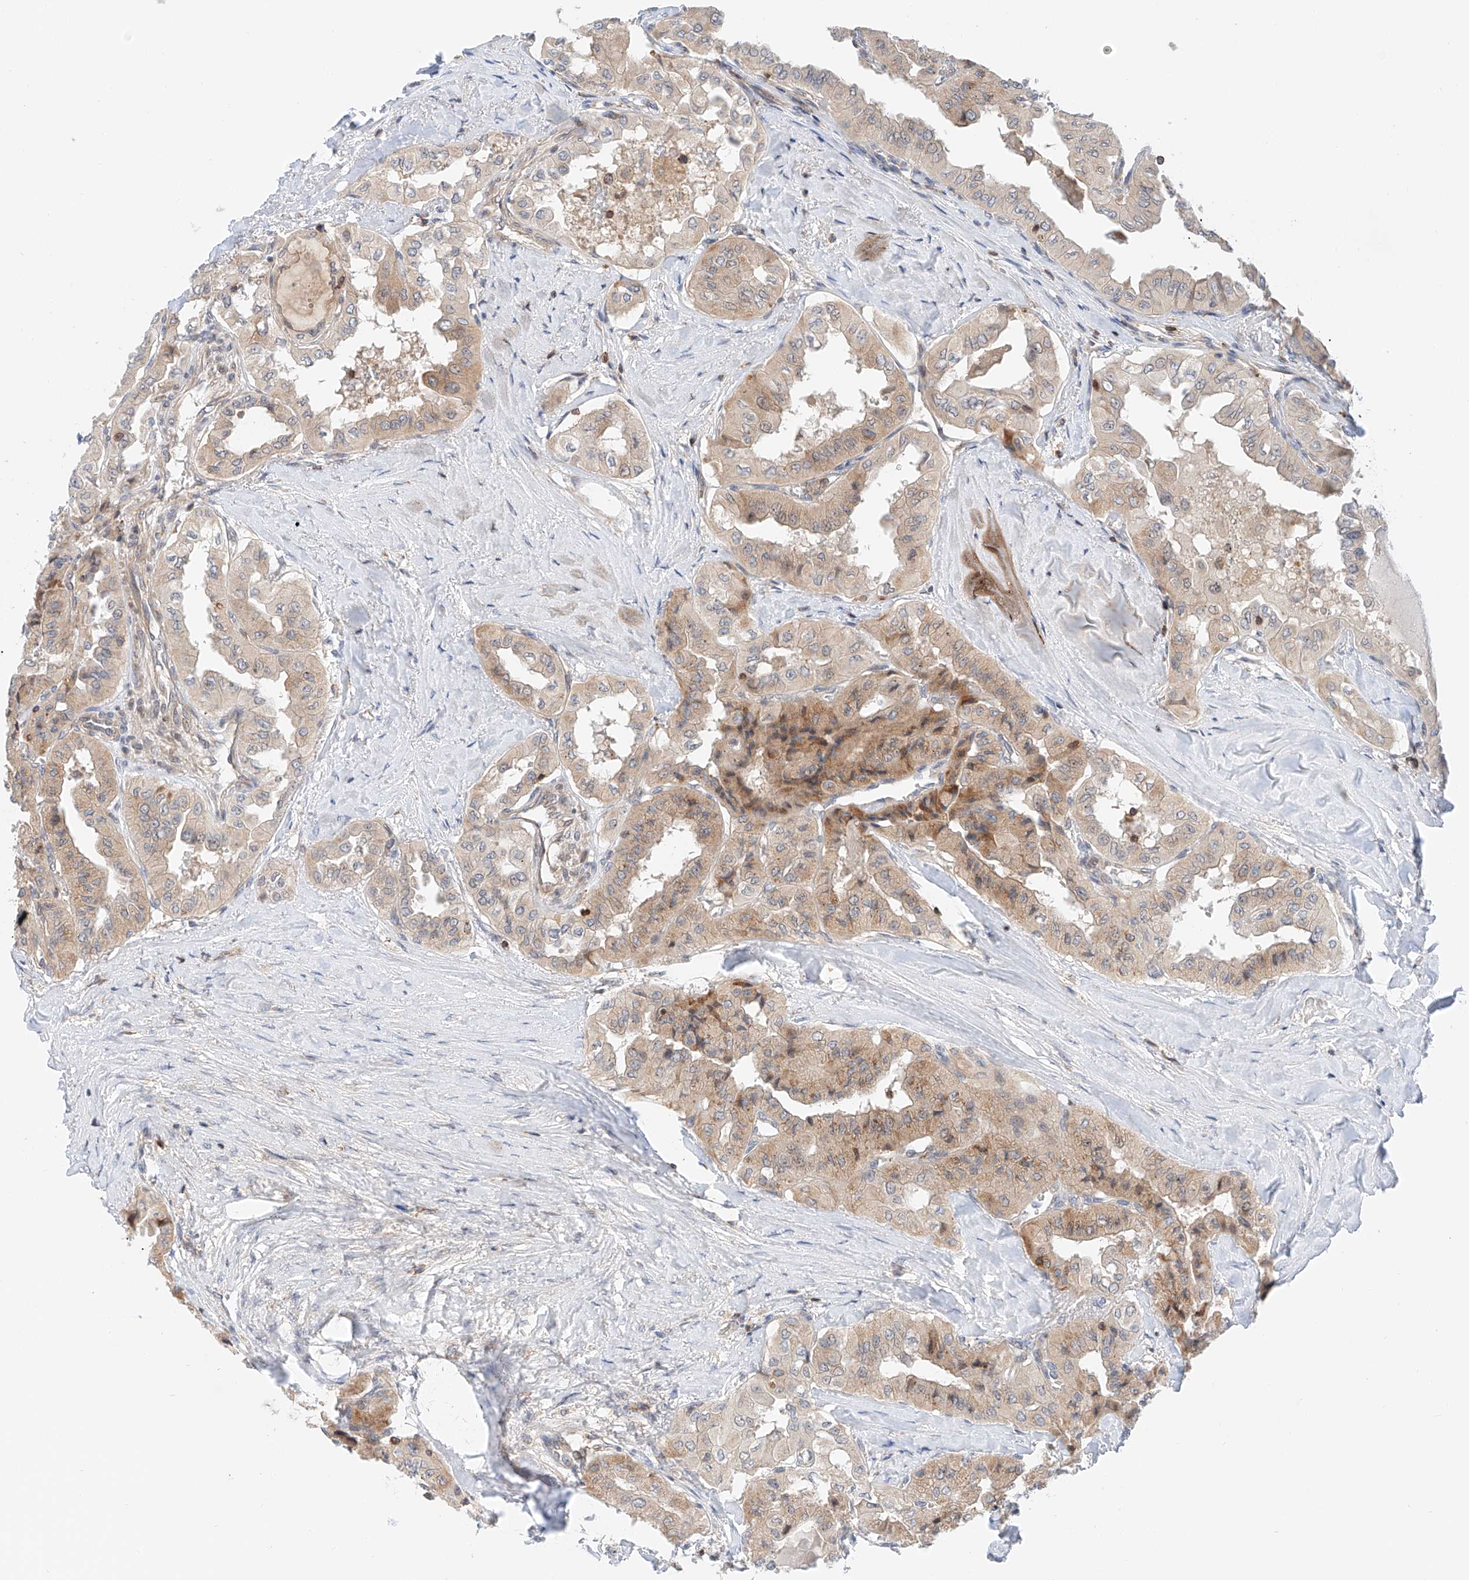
{"staining": {"intensity": "weak", "quantity": ">75%", "location": "cytoplasmic/membranous"}, "tissue": "thyroid cancer", "cell_type": "Tumor cells", "image_type": "cancer", "snomed": [{"axis": "morphology", "description": "Papillary adenocarcinoma, NOS"}, {"axis": "topography", "description": "Thyroid gland"}], "caption": "Thyroid cancer (papillary adenocarcinoma) tissue shows weak cytoplasmic/membranous expression in about >75% of tumor cells", "gene": "MFN2", "patient": {"sex": "female", "age": 59}}